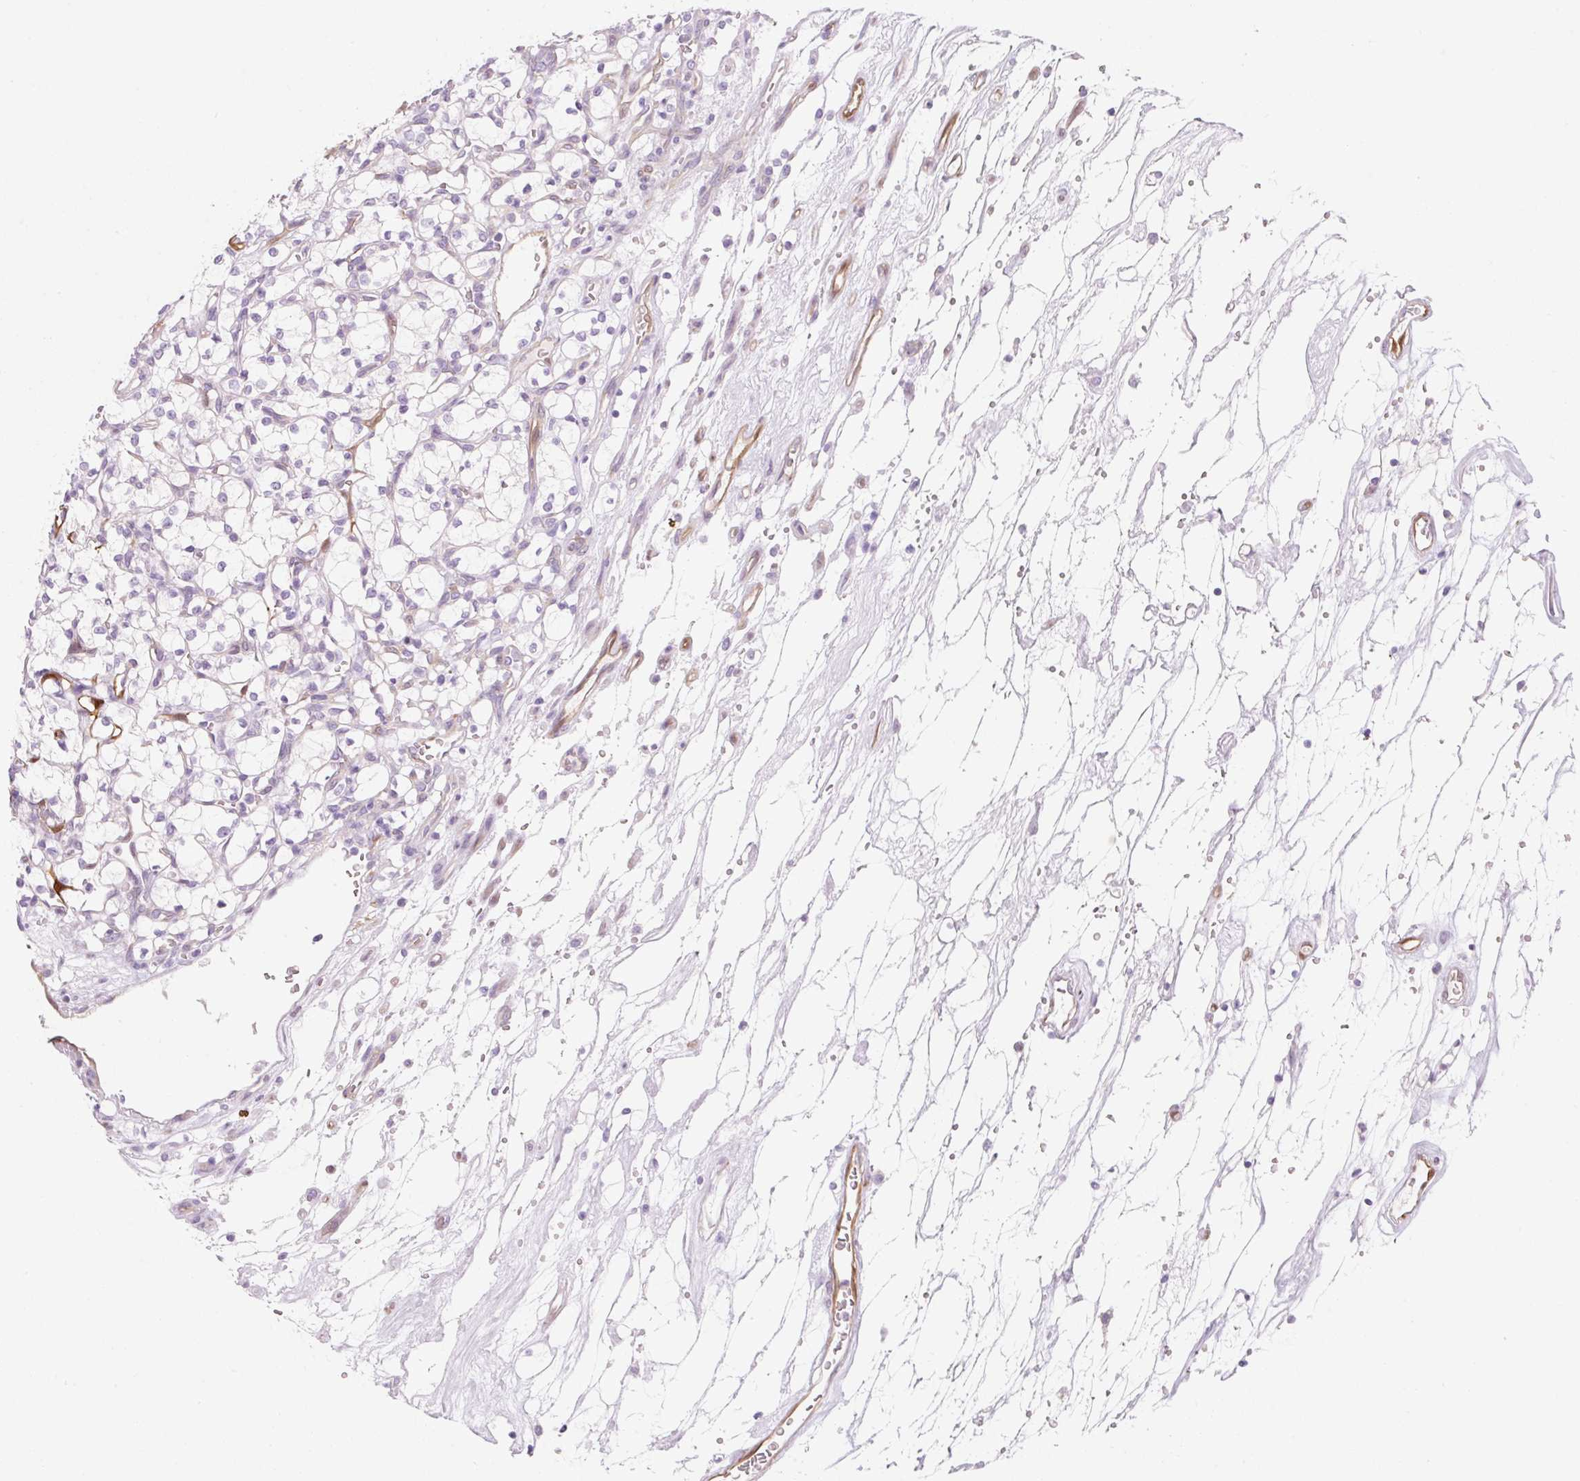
{"staining": {"intensity": "negative", "quantity": "none", "location": "none"}, "tissue": "renal cancer", "cell_type": "Tumor cells", "image_type": "cancer", "snomed": [{"axis": "morphology", "description": "Adenocarcinoma, NOS"}, {"axis": "topography", "description": "Kidney"}], "caption": "Renal cancer (adenocarcinoma) was stained to show a protein in brown. There is no significant expression in tumor cells.", "gene": "FABP5", "patient": {"sex": "female", "age": 69}}